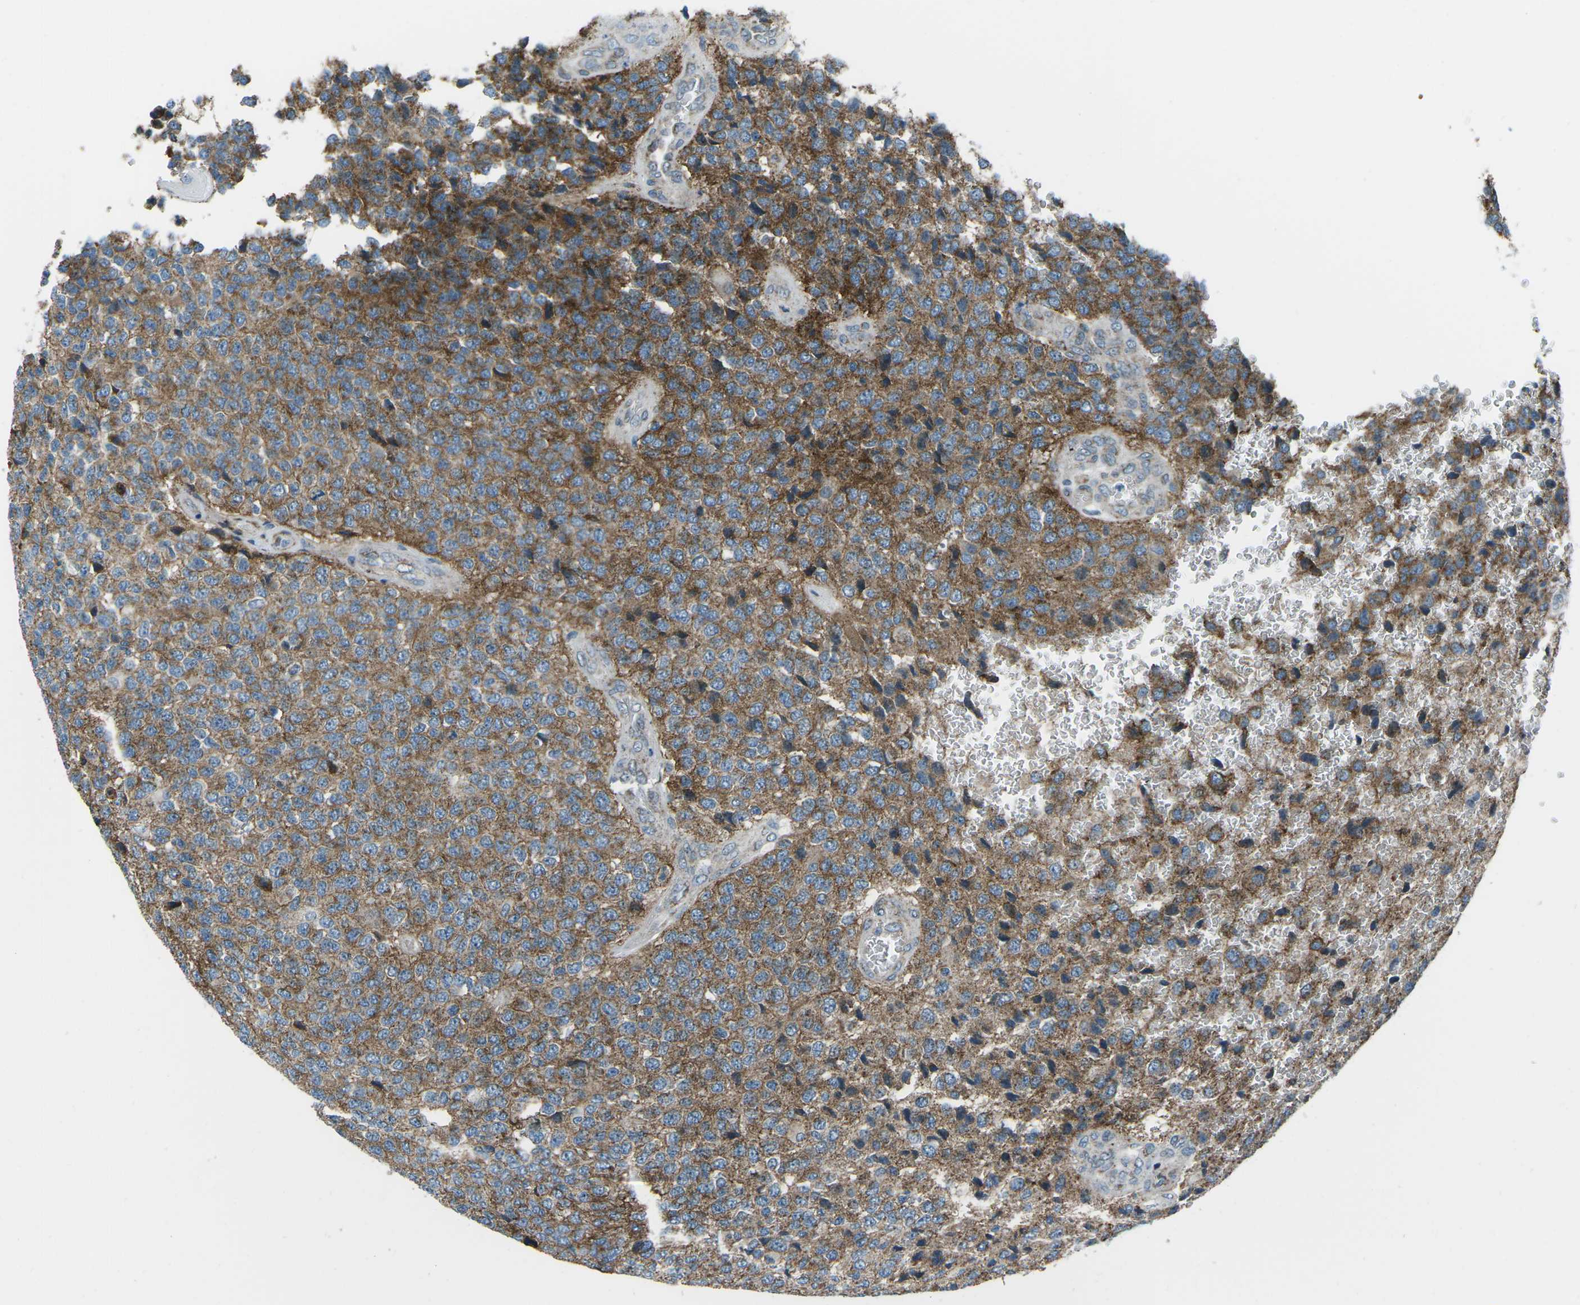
{"staining": {"intensity": "moderate", "quantity": "25%-75%", "location": "cytoplasmic/membranous"}, "tissue": "glioma", "cell_type": "Tumor cells", "image_type": "cancer", "snomed": [{"axis": "morphology", "description": "Glioma, malignant, High grade"}, {"axis": "topography", "description": "pancreas cauda"}], "caption": "IHC (DAB) staining of glioma shows moderate cytoplasmic/membranous protein expression in approximately 25%-75% of tumor cells.", "gene": "RFESD", "patient": {"sex": "male", "age": 60}}